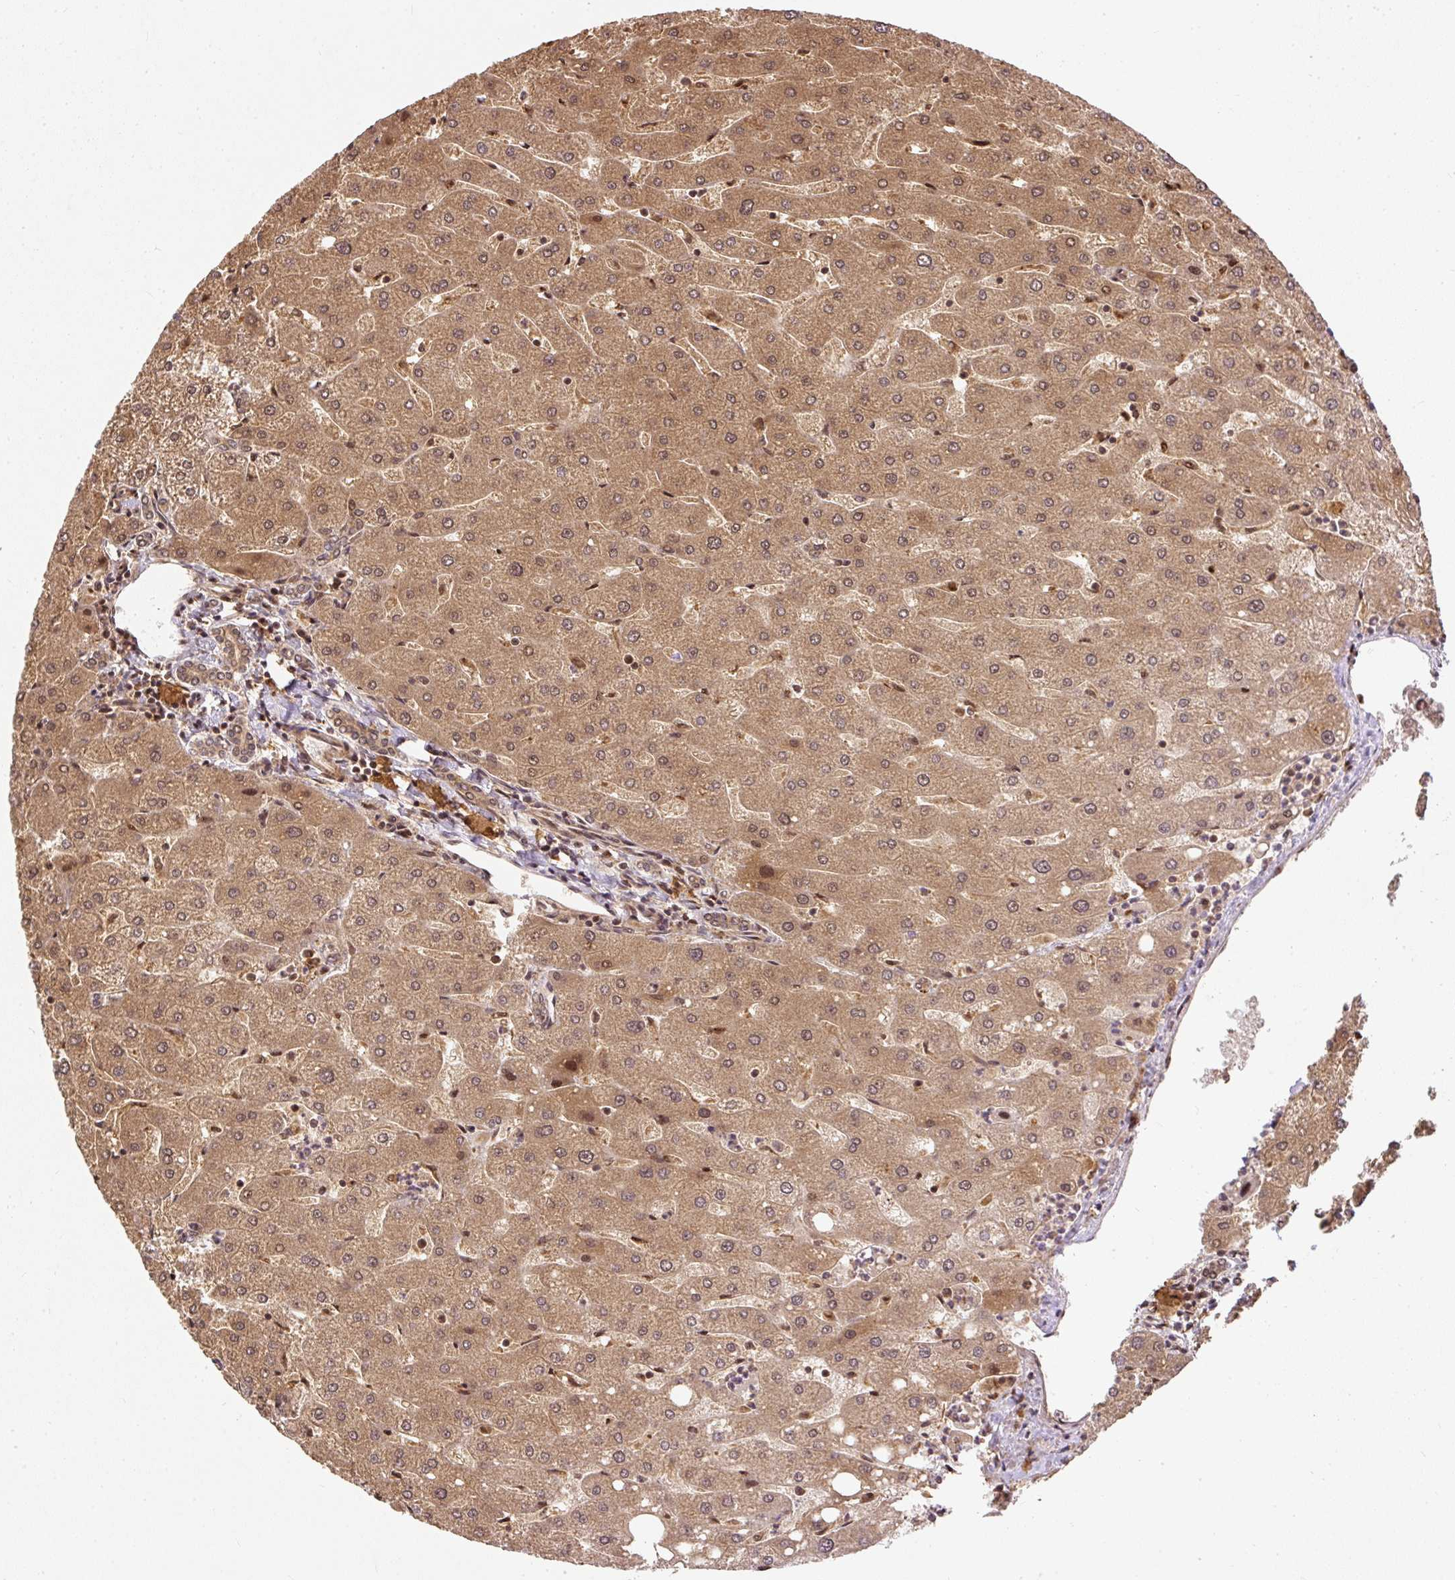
{"staining": {"intensity": "moderate", "quantity": ">75%", "location": "cytoplasmic/membranous,nuclear"}, "tissue": "liver", "cell_type": "Cholangiocytes", "image_type": "normal", "snomed": [{"axis": "morphology", "description": "Normal tissue, NOS"}, {"axis": "topography", "description": "Liver"}], "caption": "Protein expression analysis of unremarkable liver exhibits moderate cytoplasmic/membranous,nuclear positivity in approximately >75% of cholangiocytes. The protein is stained brown, and the nuclei are stained in blue (DAB (3,3'-diaminobenzidine) IHC with brightfield microscopy, high magnification).", "gene": "PSMD1", "patient": {"sex": "male", "age": 67}}